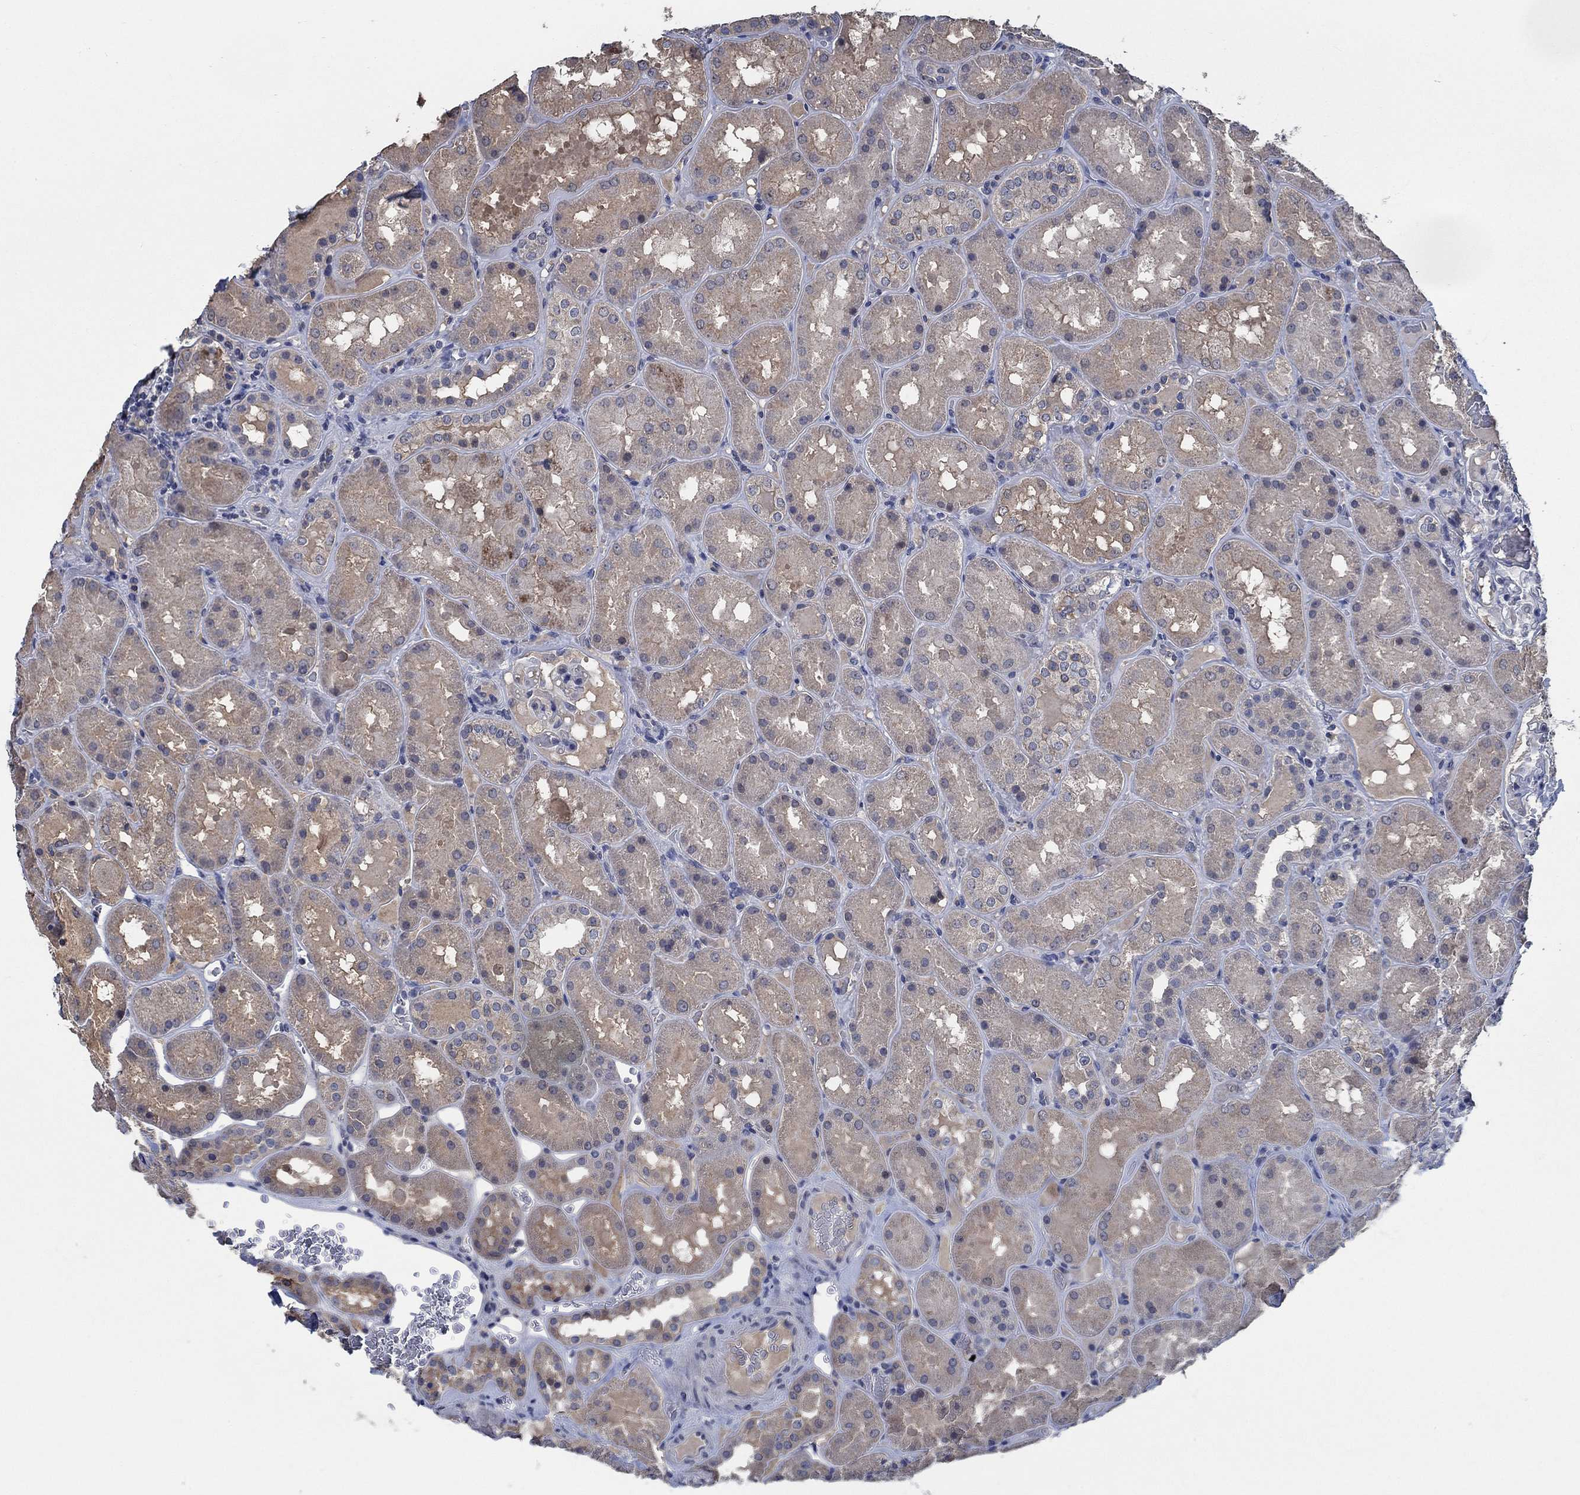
{"staining": {"intensity": "negative", "quantity": "none", "location": "none"}, "tissue": "kidney", "cell_type": "Cells in glomeruli", "image_type": "normal", "snomed": [{"axis": "morphology", "description": "Normal tissue, NOS"}, {"axis": "topography", "description": "Kidney"}], "caption": "A high-resolution photomicrograph shows immunohistochemistry staining of benign kidney, which exhibits no significant staining in cells in glomeruli. (Immunohistochemistry, brightfield microscopy, high magnification).", "gene": "OBSCN", "patient": {"sex": "male", "age": 73}}